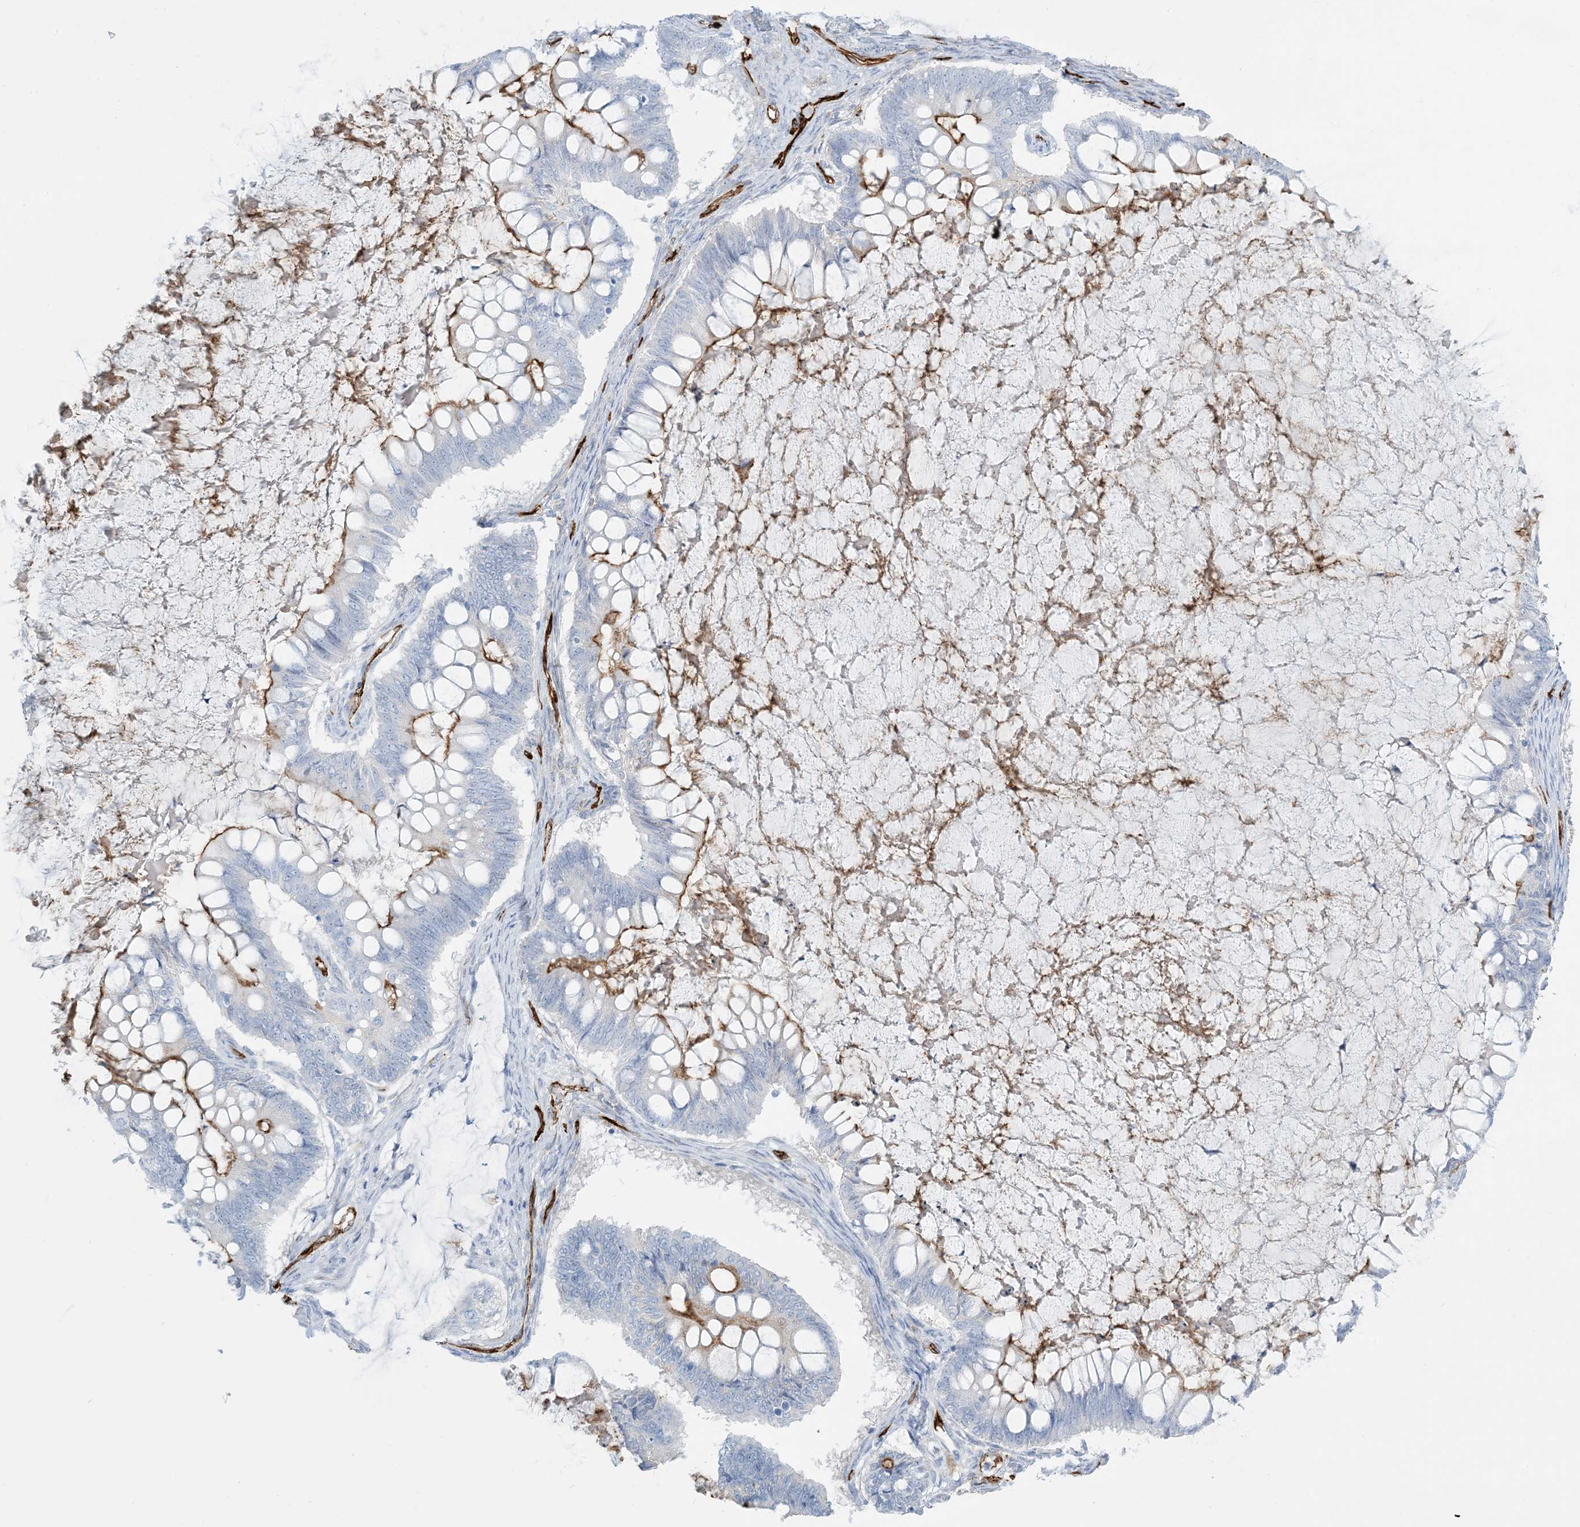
{"staining": {"intensity": "moderate", "quantity": "25%-75%", "location": "cytoplasmic/membranous"}, "tissue": "ovarian cancer", "cell_type": "Tumor cells", "image_type": "cancer", "snomed": [{"axis": "morphology", "description": "Cystadenocarcinoma, mucinous, NOS"}, {"axis": "topography", "description": "Ovary"}], "caption": "Ovarian cancer tissue displays moderate cytoplasmic/membranous staining in about 25%-75% of tumor cells The staining was performed using DAB, with brown indicating positive protein expression. Nuclei are stained blue with hematoxylin.", "gene": "EPS8L3", "patient": {"sex": "female", "age": 61}}